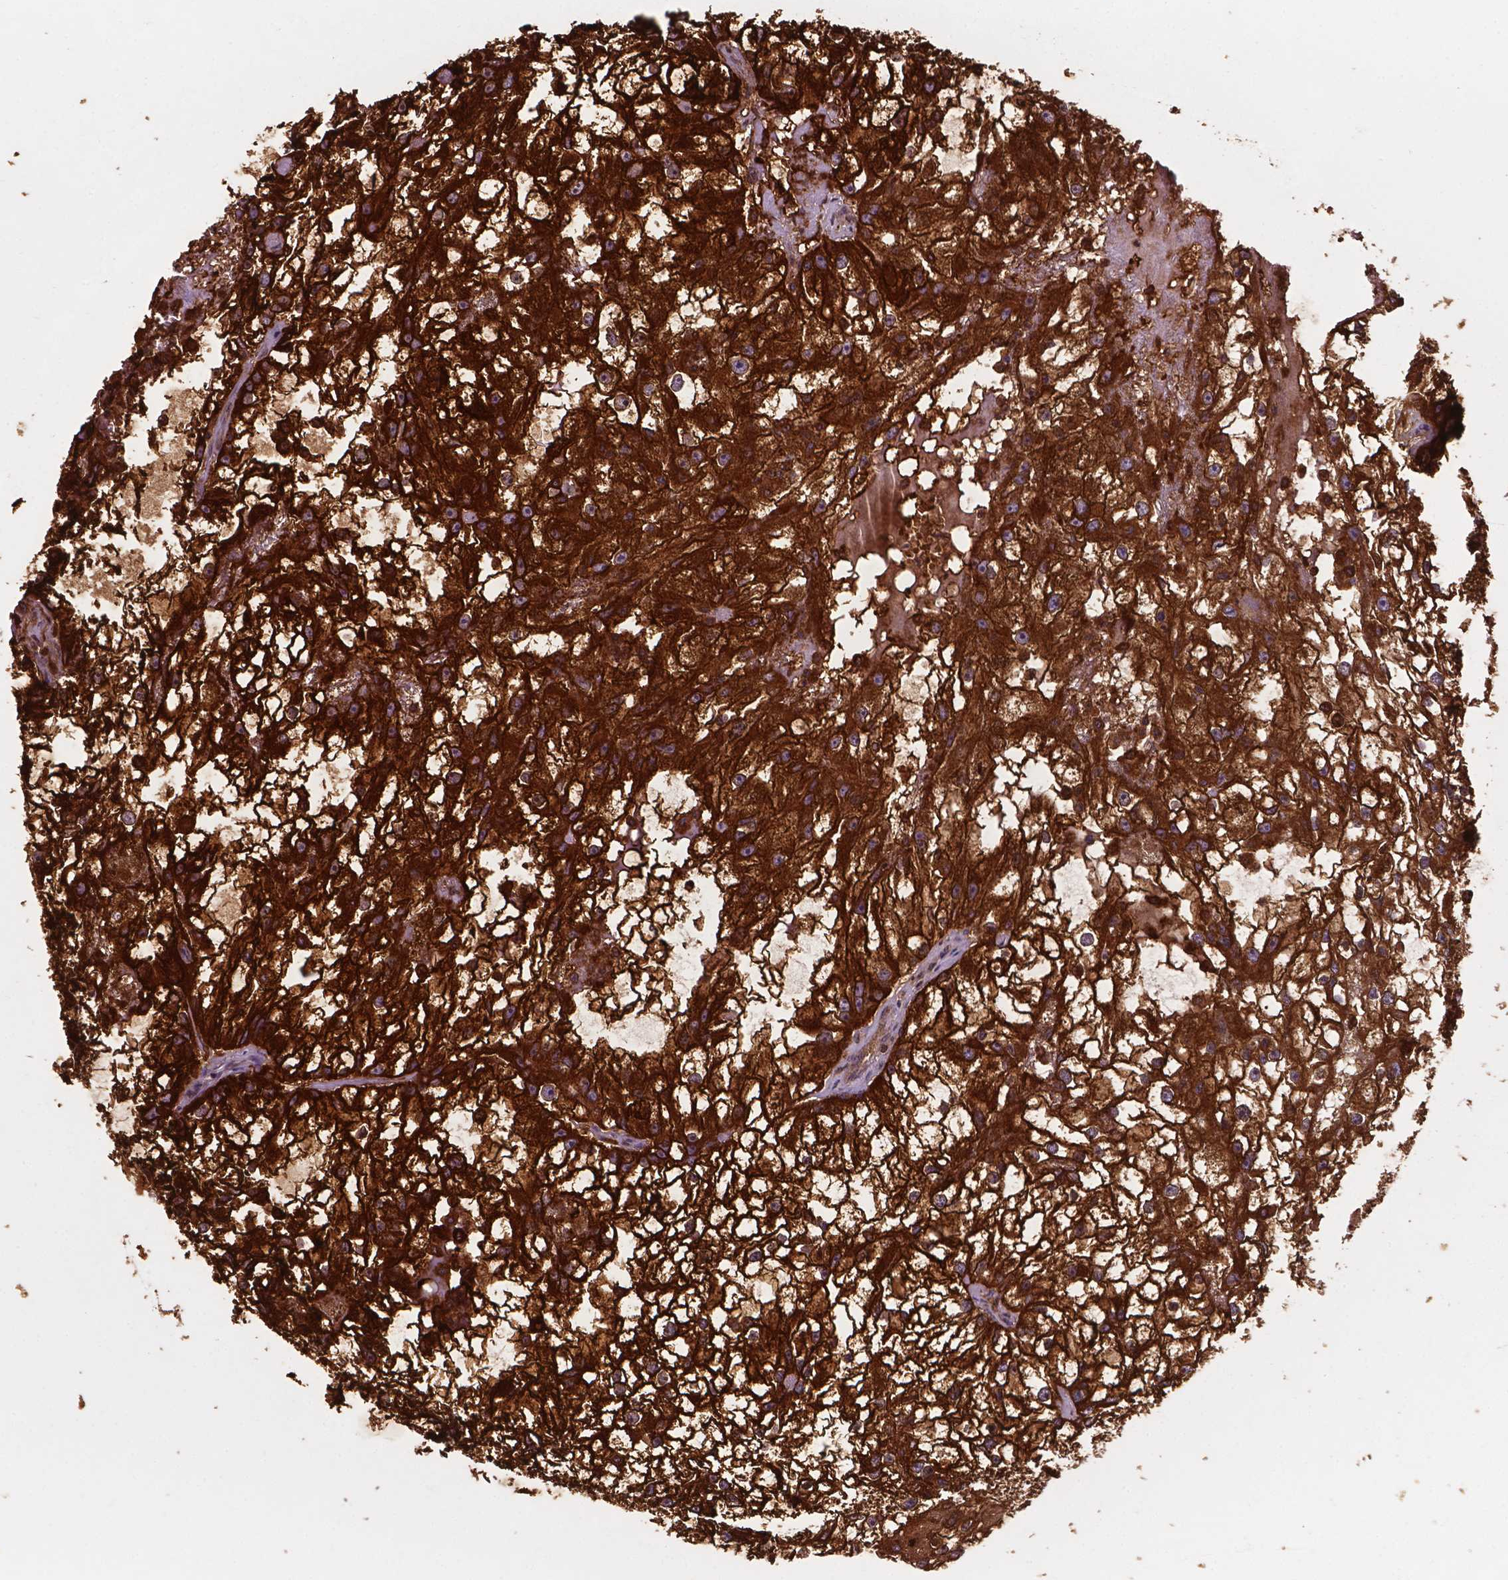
{"staining": {"intensity": "strong", "quantity": ">75%", "location": "cytoplasmic/membranous"}, "tissue": "renal cancer", "cell_type": "Tumor cells", "image_type": "cancer", "snomed": [{"axis": "morphology", "description": "Adenocarcinoma, NOS"}, {"axis": "topography", "description": "Kidney"}], "caption": "This image exhibits IHC staining of renal cancer (adenocarcinoma), with high strong cytoplasmic/membranous expression in about >75% of tumor cells.", "gene": "SMAD3", "patient": {"sex": "male", "age": 59}}